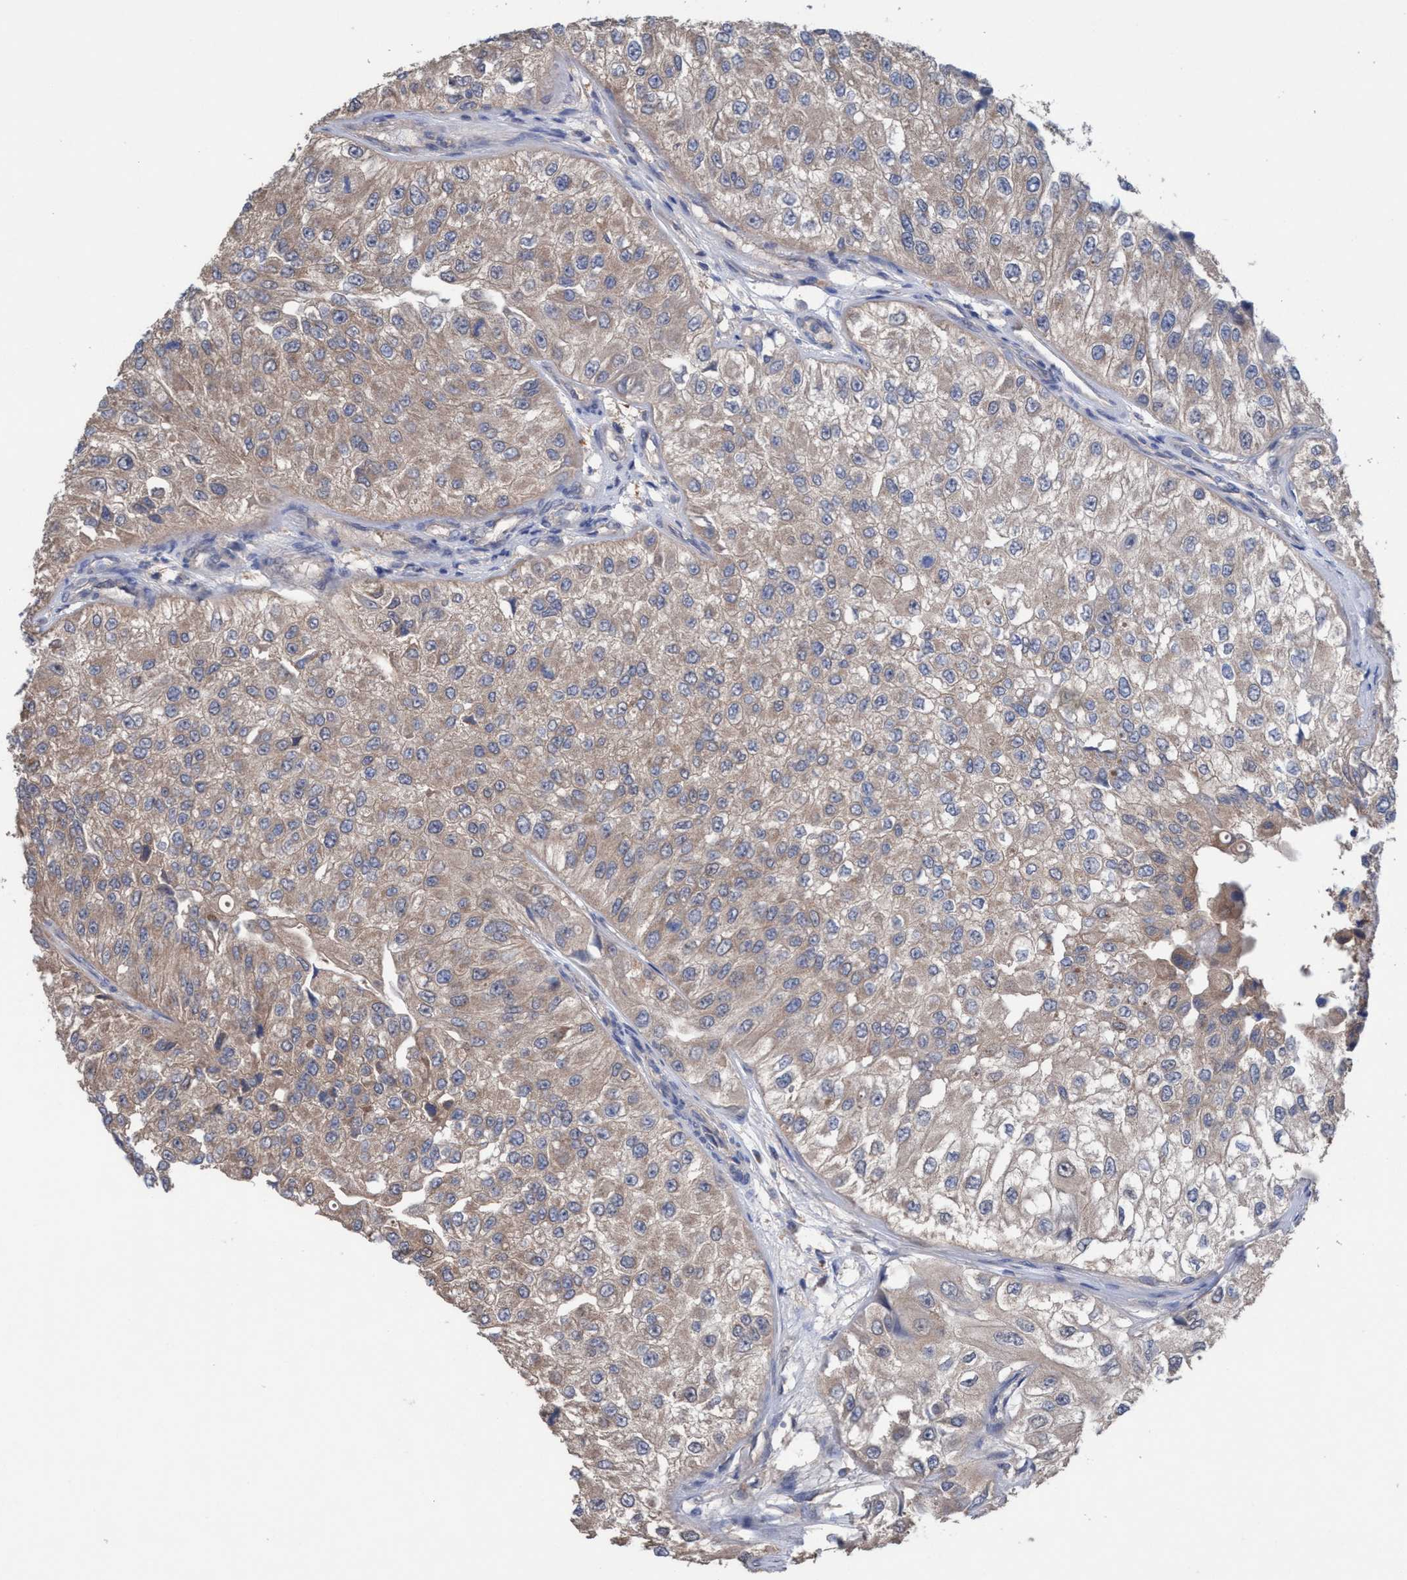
{"staining": {"intensity": "weak", "quantity": "<25%", "location": "cytoplasmic/membranous"}, "tissue": "urothelial cancer", "cell_type": "Tumor cells", "image_type": "cancer", "snomed": [{"axis": "morphology", "description": "Urothelial carcinoma, High grade"}, {"axis": "topography", "description": "Kidney"}, {"axis": "topography", "description": "Urinary bladder"}], "caption": "A high-resolution micrograph shows IHC staining of urothelial cancer, which exhibits no significant positivity in tumor cells.", "gene": "GLOD4", "patient": {"sex": "male", "age": 77}}